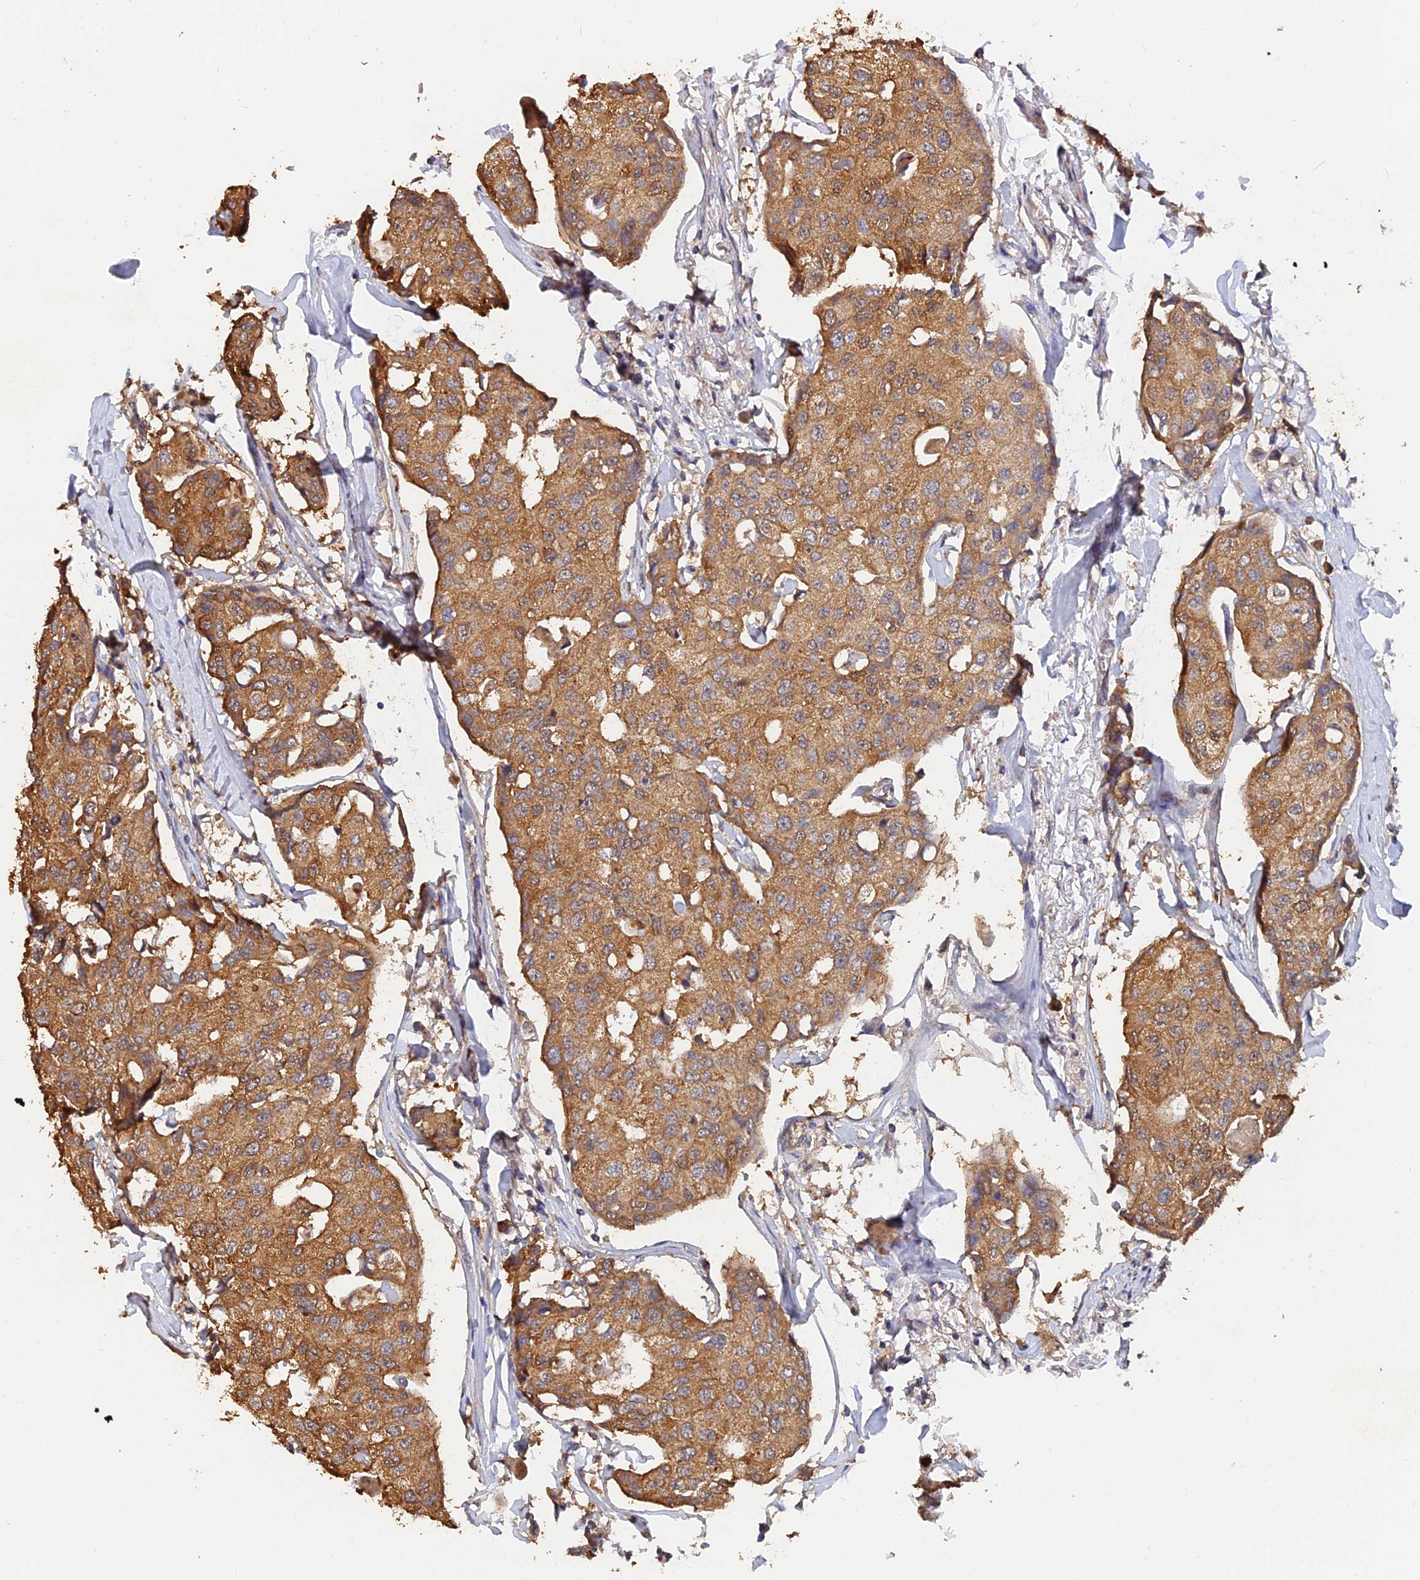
{"staining": {"intensity": "moderate", "quantity": ">75%", "location": "cytoplasmic/membranous"}, "tissue": "breast cancer", "cell_type": "Tumor cells", "image_type": "cancer", "snomed": [{"axis": "morphology", "description": "Duct carcinoma"}, {"axis": "topography", "description": "Breast"}], "caption": "Breast infiltrating ductal carcinoma was stained to show a protein in brown. There is medium levels of moderate cytoplasmic/membranous staining in about >75% of tumor cells.", "gene": "SLC38A11", "patient": {"sex": "female", "age": 80}}